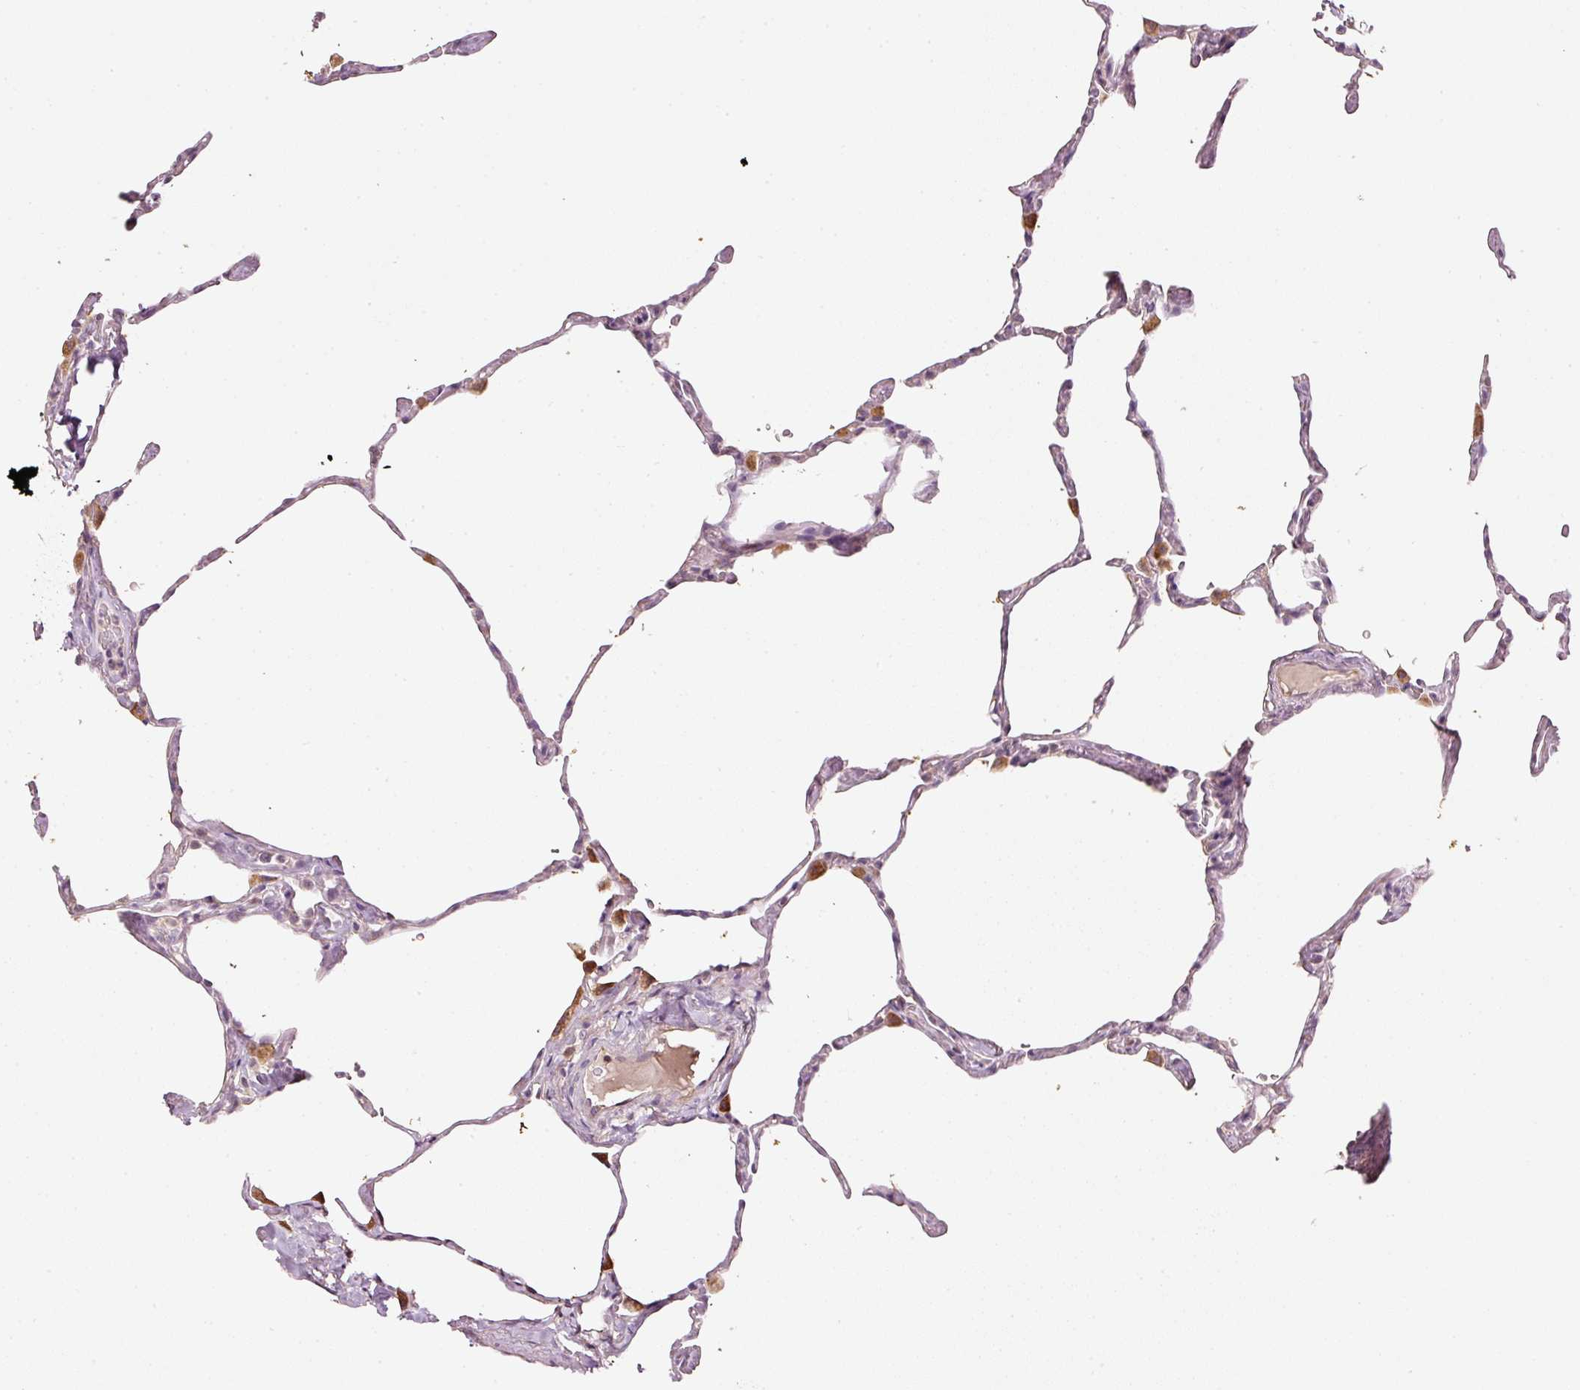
{"staining": {"intensity": "weak", "quantity": "<25%", "location": "cytoplasmic/membranous"}, "tissue": "lung", "cell_type": "Alveolar cells", "image_type": "normal", "snomed": [{"axis": "morphology", "description": "Normal tissue, NOS"}, {"axis": "topography", "description": "Lung"}], "caption": "This histopathology image is of unremarkable lung stained with immunohistochemistry (IHC) to label a protein in brown with the nuclei are counter-stained blue. There is no positivity in alveolar cells. Nuclei are stained in blue.", "gene": "CDC20B", "patient": {"sex": "male", "age": 65}}